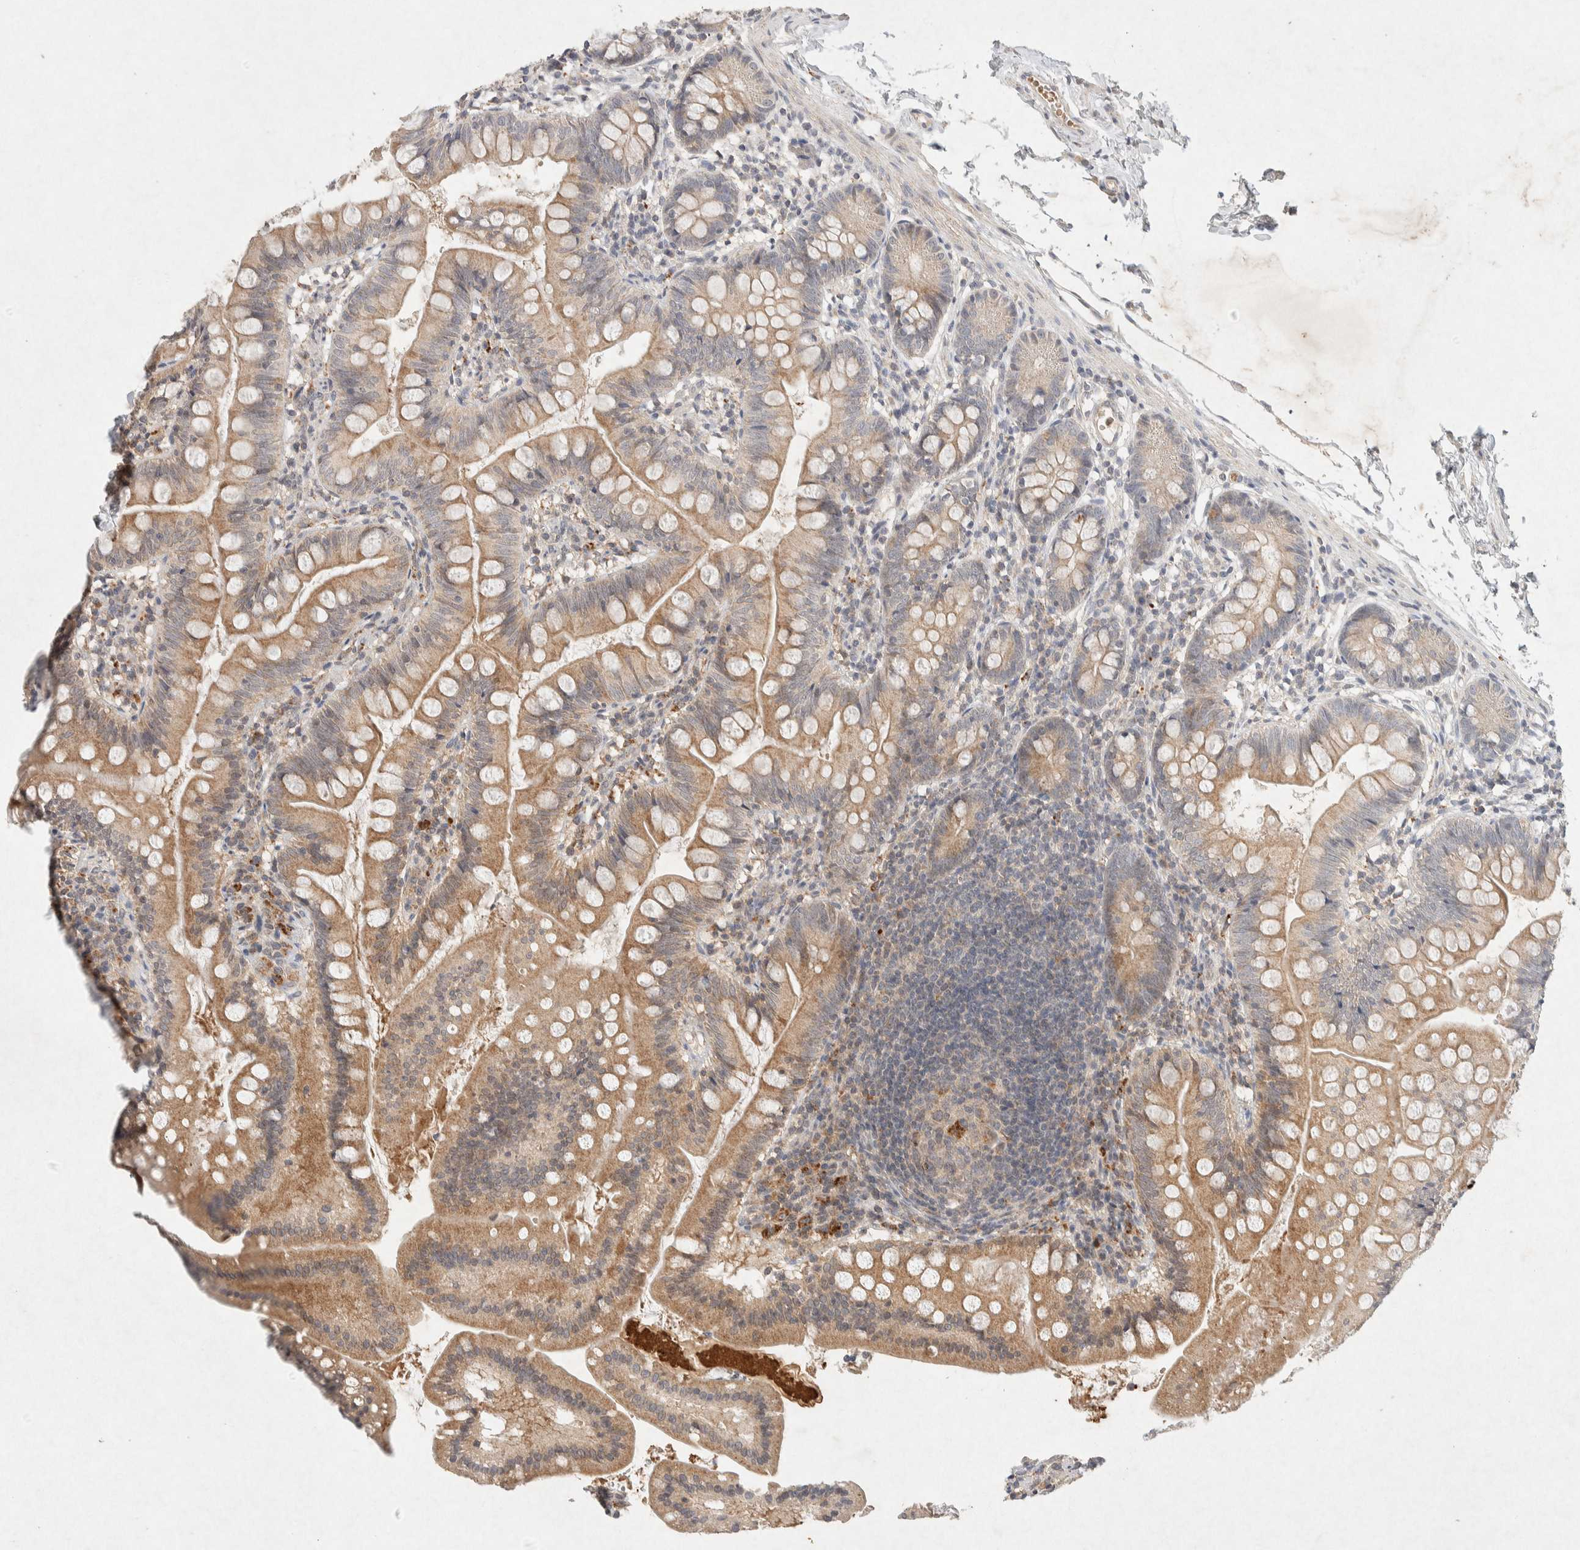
{"staining": {"intensity": "moderate", "quantity": ">75%", "location": "cytoplasmic/membranous"}, "tissue": "small intestine", "cell_type": "Glandular cells", "image_type": "normal", "snomed": [{"axis": "morphology", "description": "Normal tissue, NOS"}, {"axis": "topography", "description": "Small intestine"}], "caption": "High-magnification brightfield microscopy of unremarkable small intestine stained with DAB (3,3'-diaminobenzidine) (brown) and counterstained with hematoxylin (blue). glandular cells exhibit moderate cytoplasmic/membranous staining is seen in approximately>75% of cells.", "gene": "GNAI1", "patient": {"sex": "male", "age": 7}}